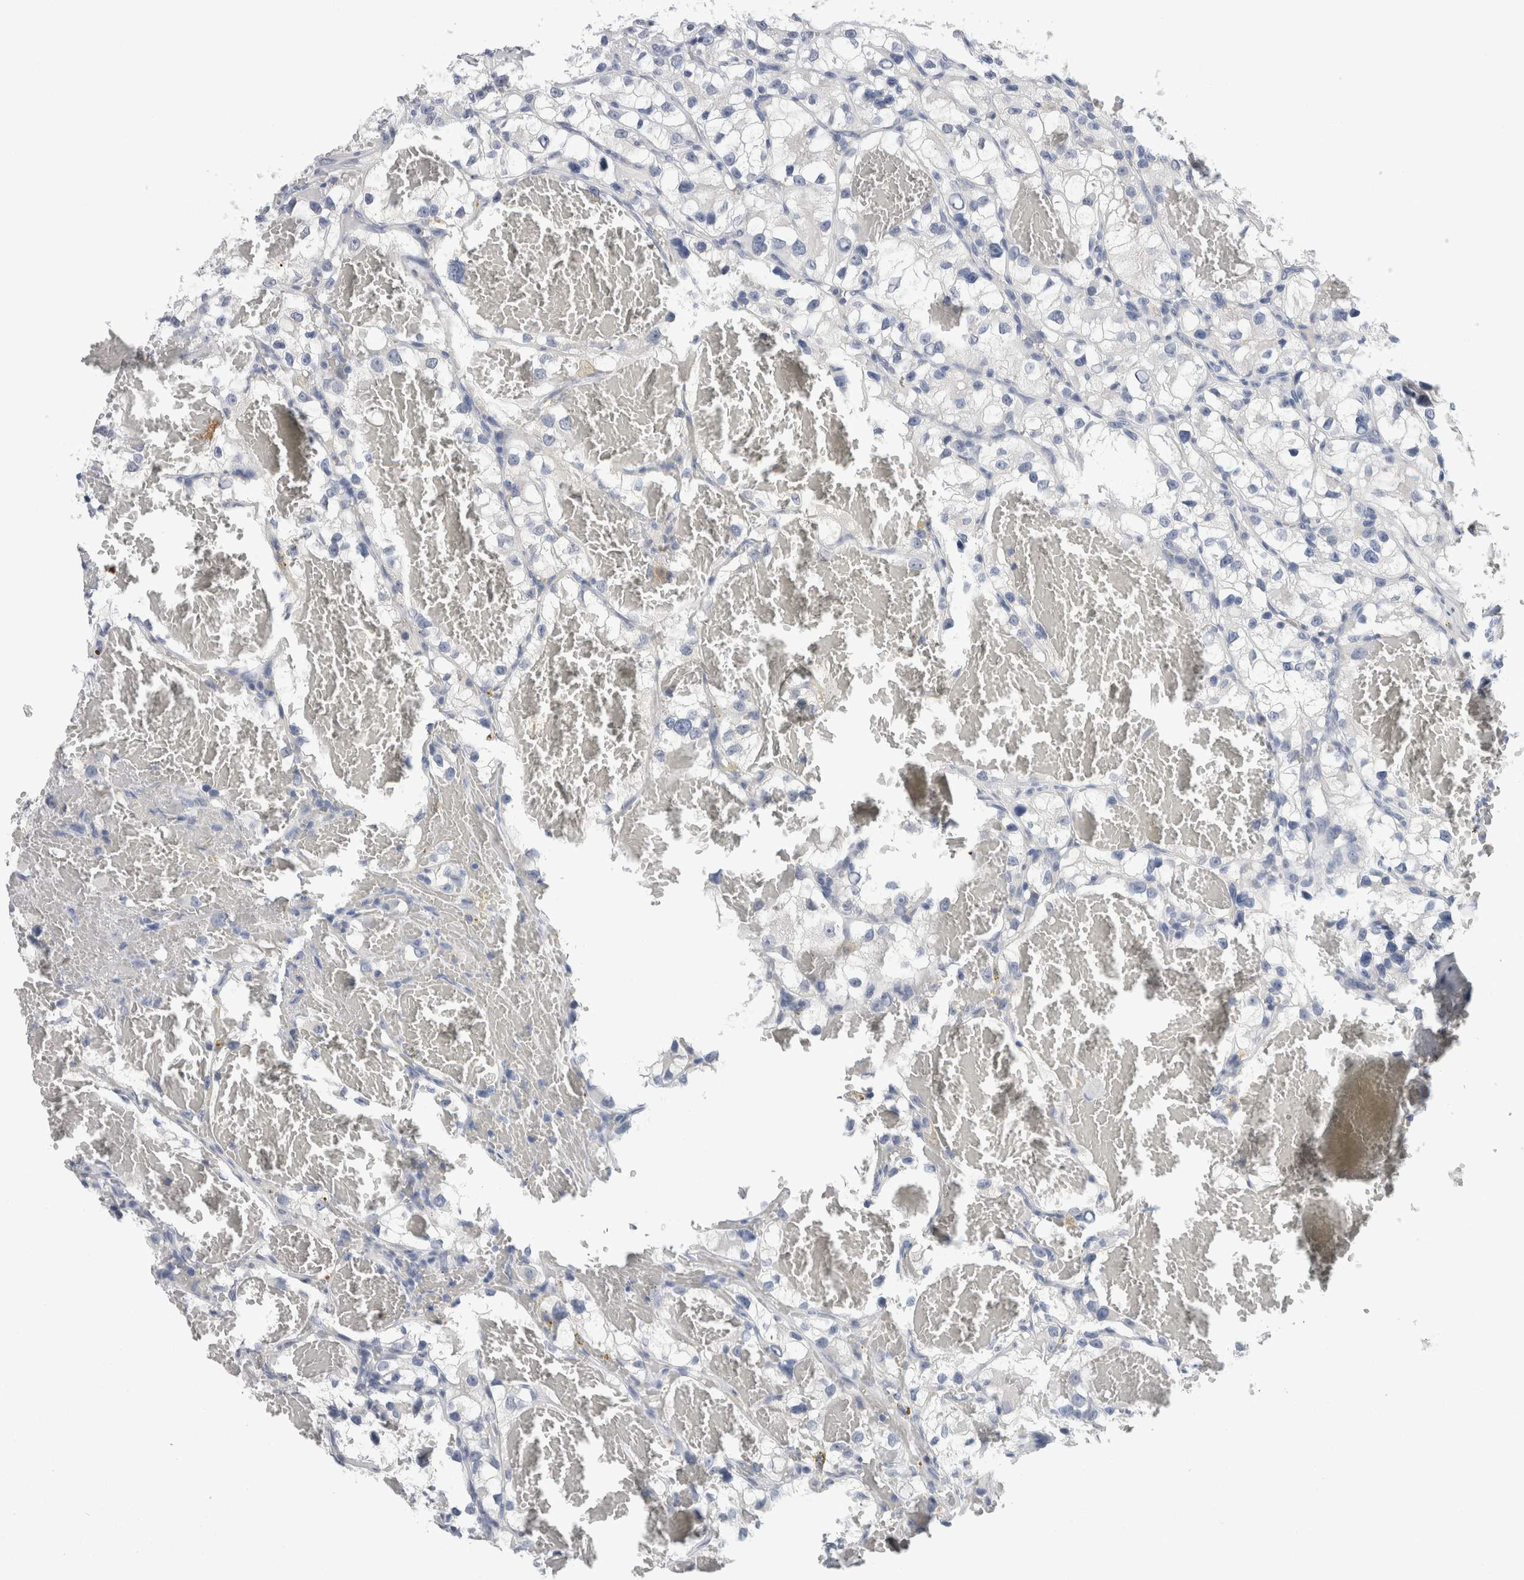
{"staining": {"intensity": "negative", "quantity": "none", "location": "none"}, "tissue": "renal cancer", "cell_type": "Tumor cells", "image_type": "cancer", "snomed": [{"axis": "morphology", "description": "Adenocarcinoma, NOS"}, {"axis": "topography", "description": "Kidney"}], "caption": "IHC of renal cancer displays no staining in tumor cells.", "gene": "FABP4", "patient": {"sex": "female", "age": 57}}